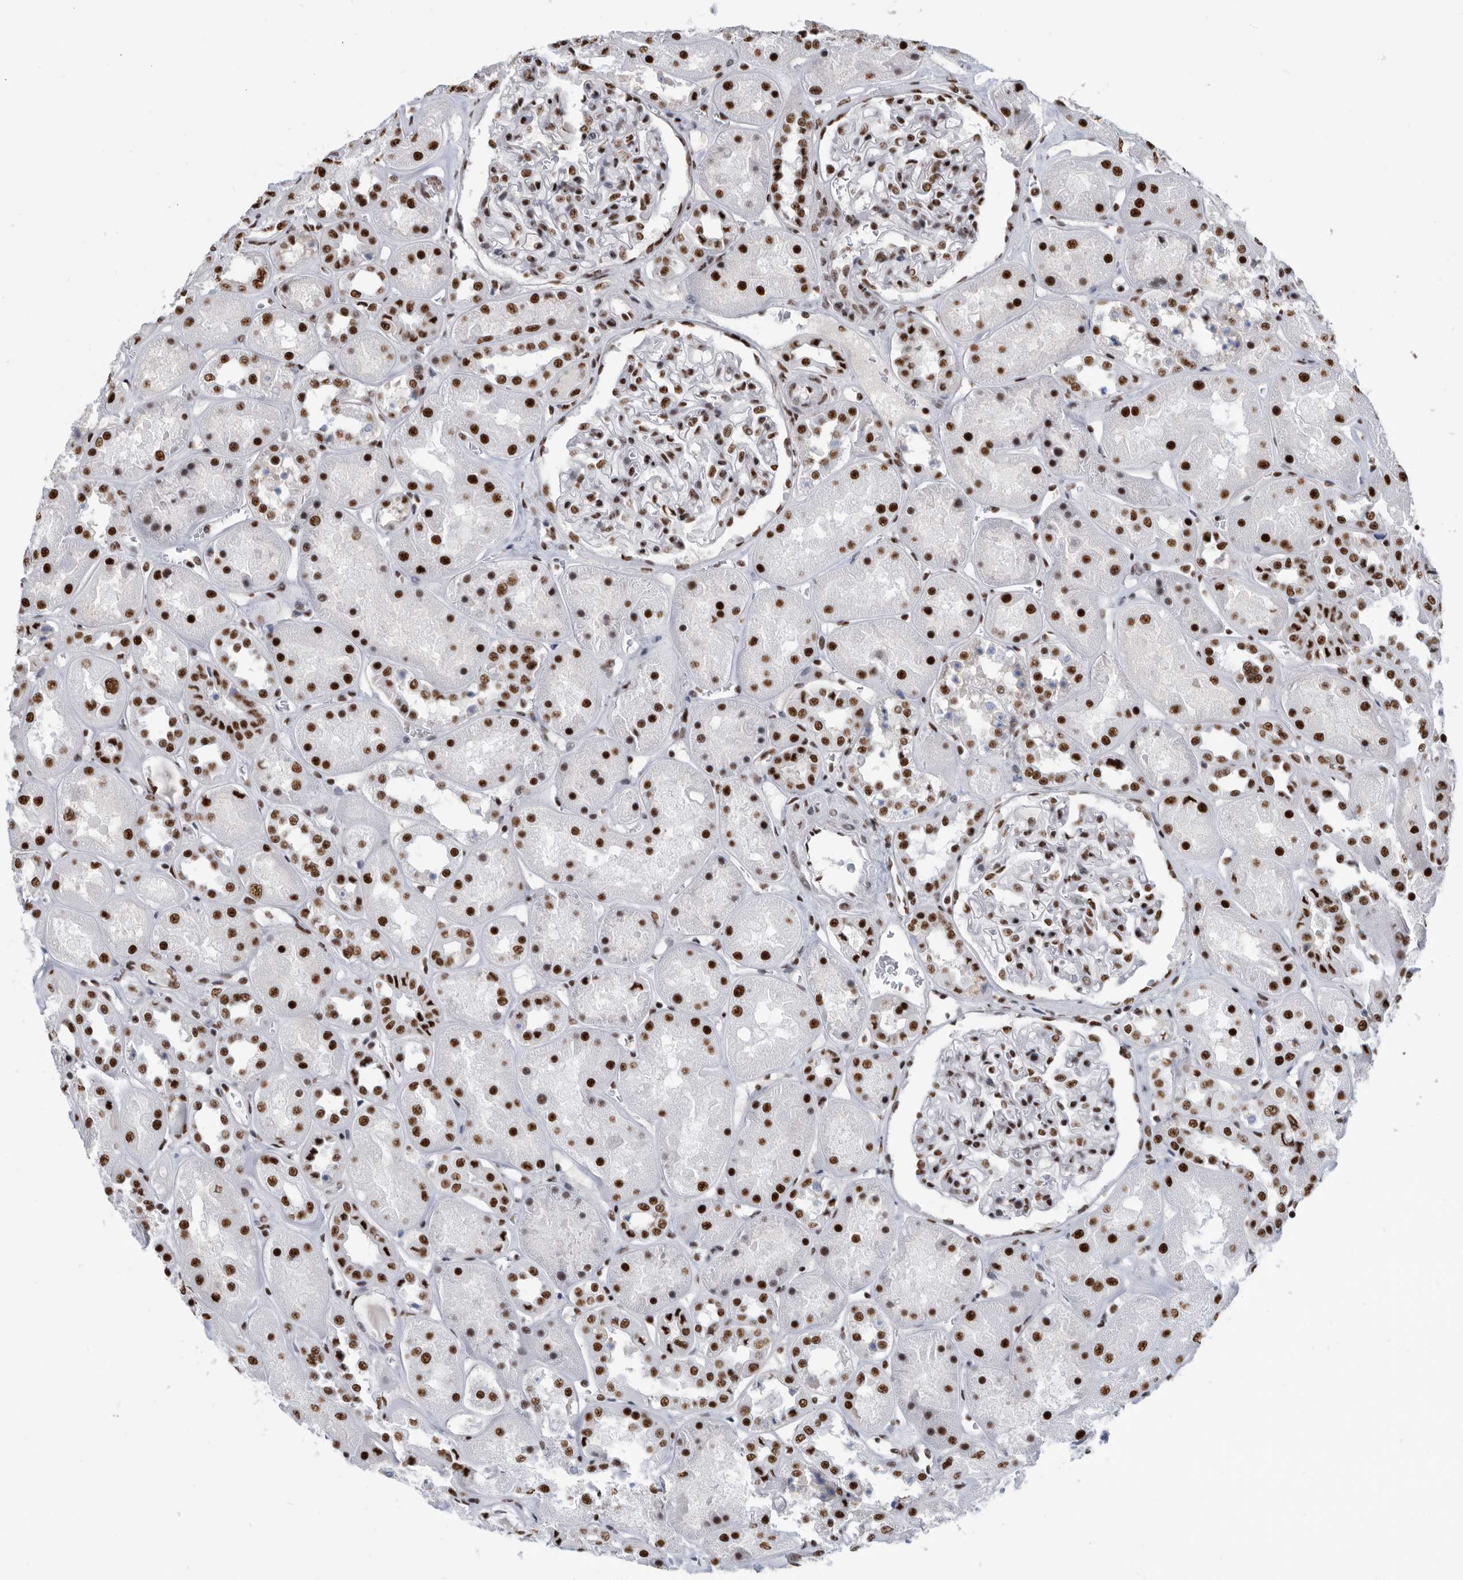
{"staining": {"intensity": "strong", "quantity": ">75%", "location": "nuclear"}, "tissue": "kidney", "cell_type": "Cells in glomeruli", "image_type": "normal", "snomed": [{"axis": "morphology", "description": "Normal tissue, NOS"}, {"axis": "topography", "description": "Kidney"}], "caption": "Cells in glomeruli demonstrate strong nuclear staining in about >75% of cells in benign kidney.", "gene": "SF3A1", "patient": {"sex": "male", "age": 70}}